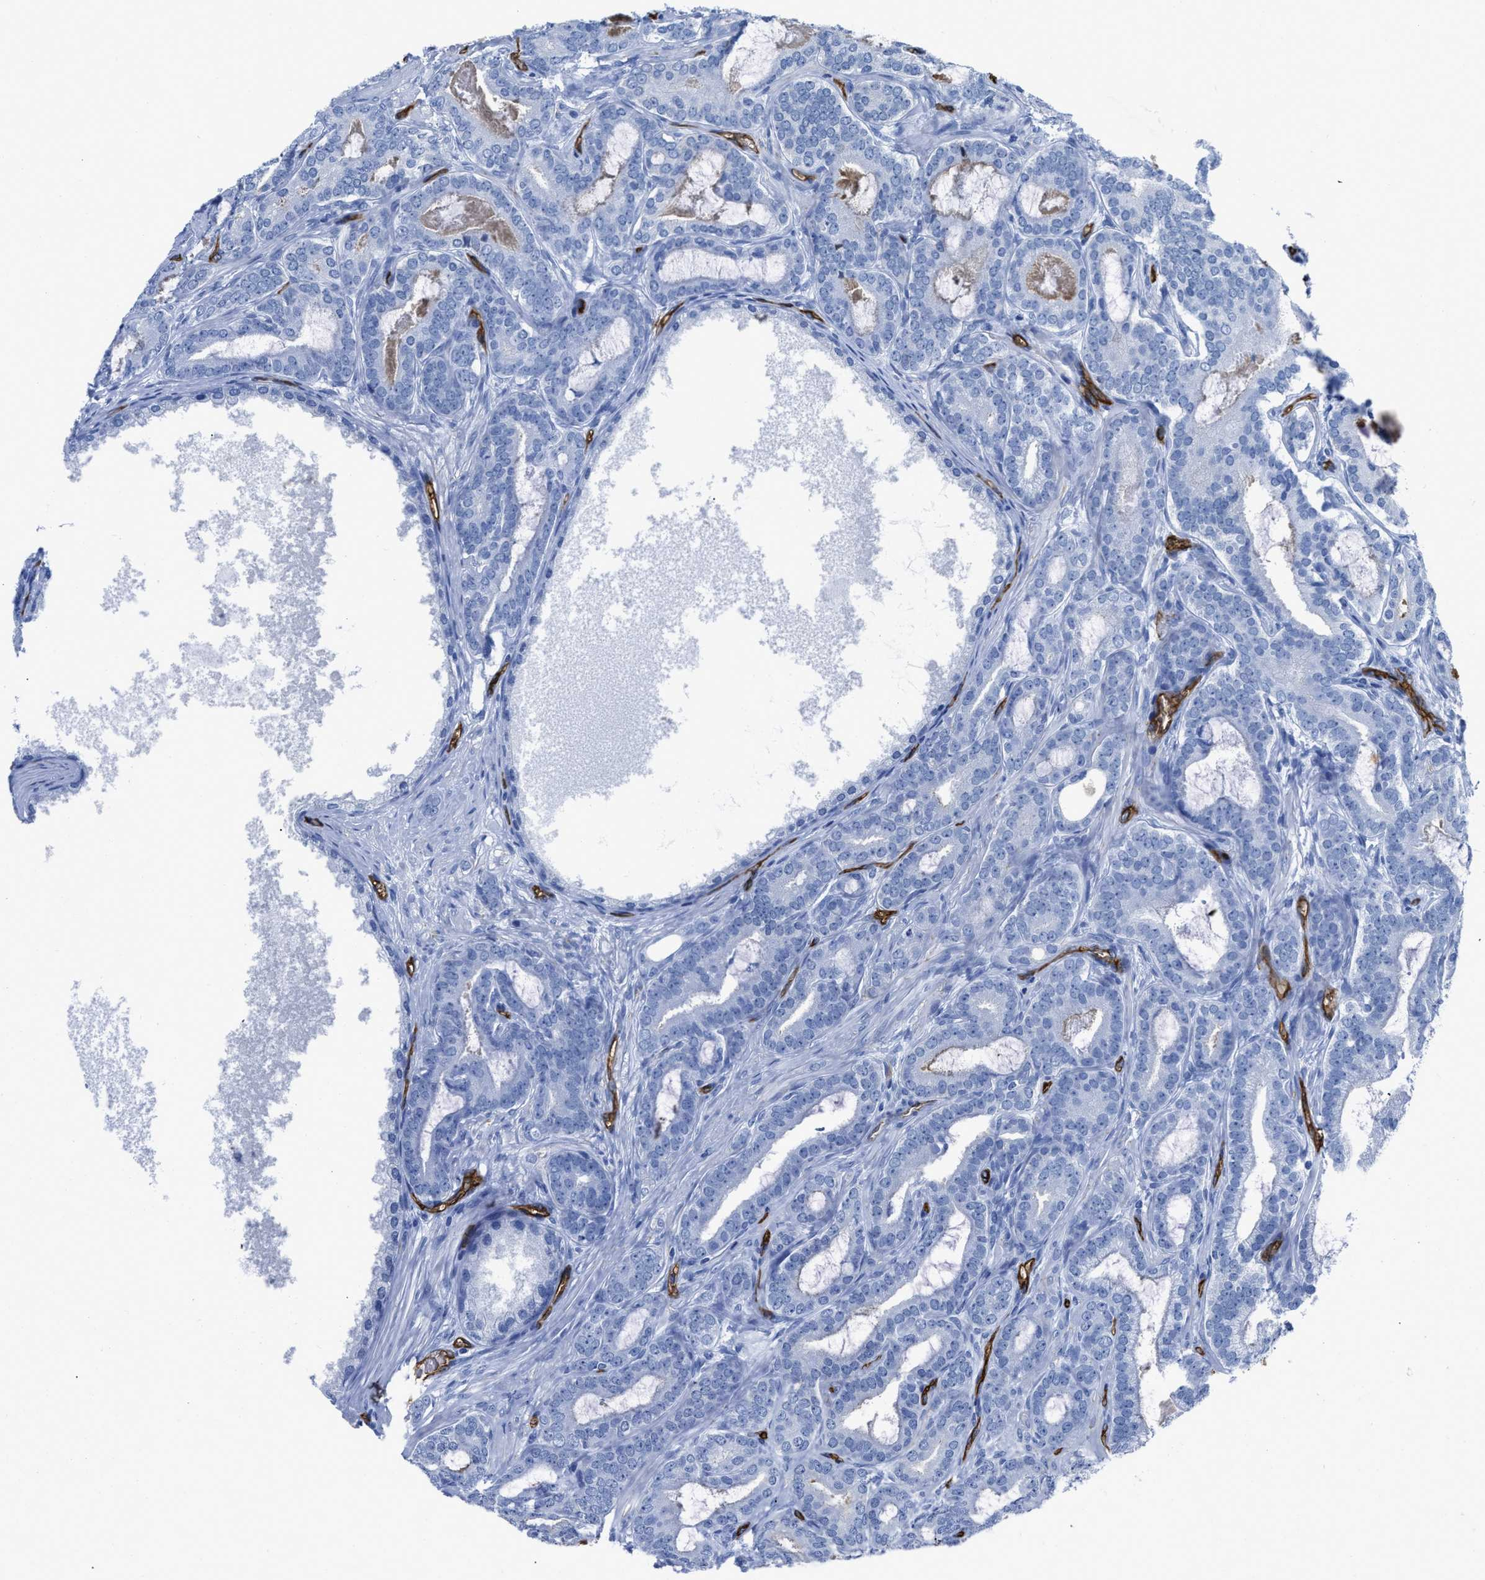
{"staining": {"intensity": "negative", "quantity": "none", "location": "none"}, "tissue": "prostate cancer", "cell_type": "Tumor cells", "image_type": "cancer", "snomed": [{"axis": "morphology", "description": "Adenocarcinoma, High grade"}, {"axis": "topography", "description": "Prostate"}], "caption": "There is no significant staining in tumor cells of adenocarcinoma (high-grade) (prostate).", "gene": "AQP1", "patient": {"sex": "male", "age": 60}}